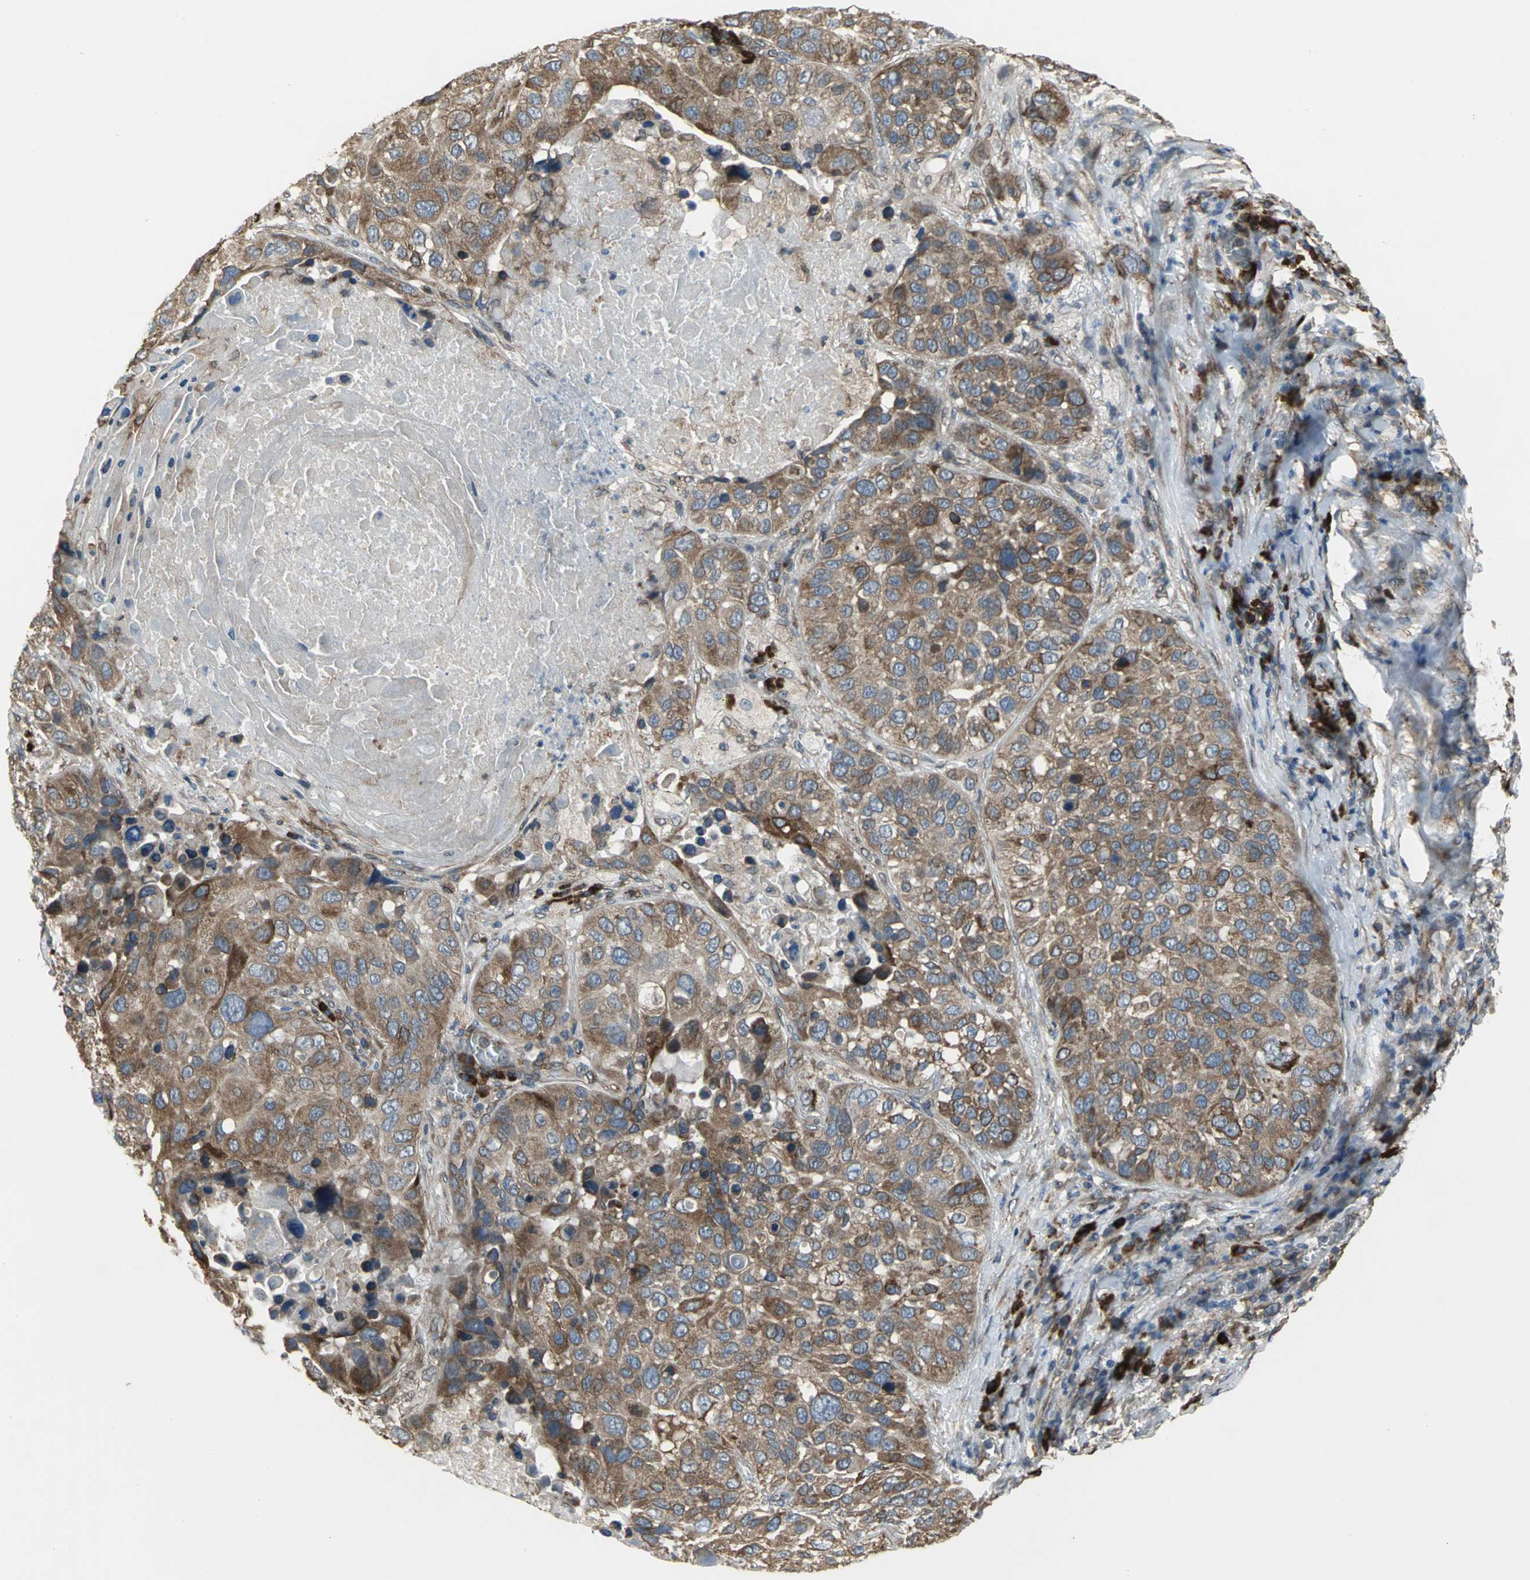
{"staining": {"intensity": "moderate", "quantity": ">75%", "location": "cytoplasmic/membranous"}, "tissue": "lung cancer", "cell_type": "Tumor cells", "image_type": "cancer", "snomed": [{"axis": "morphology", "description": "Squamous cell carcinoma, NOS"}, {"axis": "topography", "description": "Lung"}], "caption": "DAB immunohistochemical staining of human lung cancer displays moderate cytoplasmic/membranous protein staining in about >75% of tumor cells.", "gene": "SYVN1", "patient": {"sex": "male", "age": 57}}